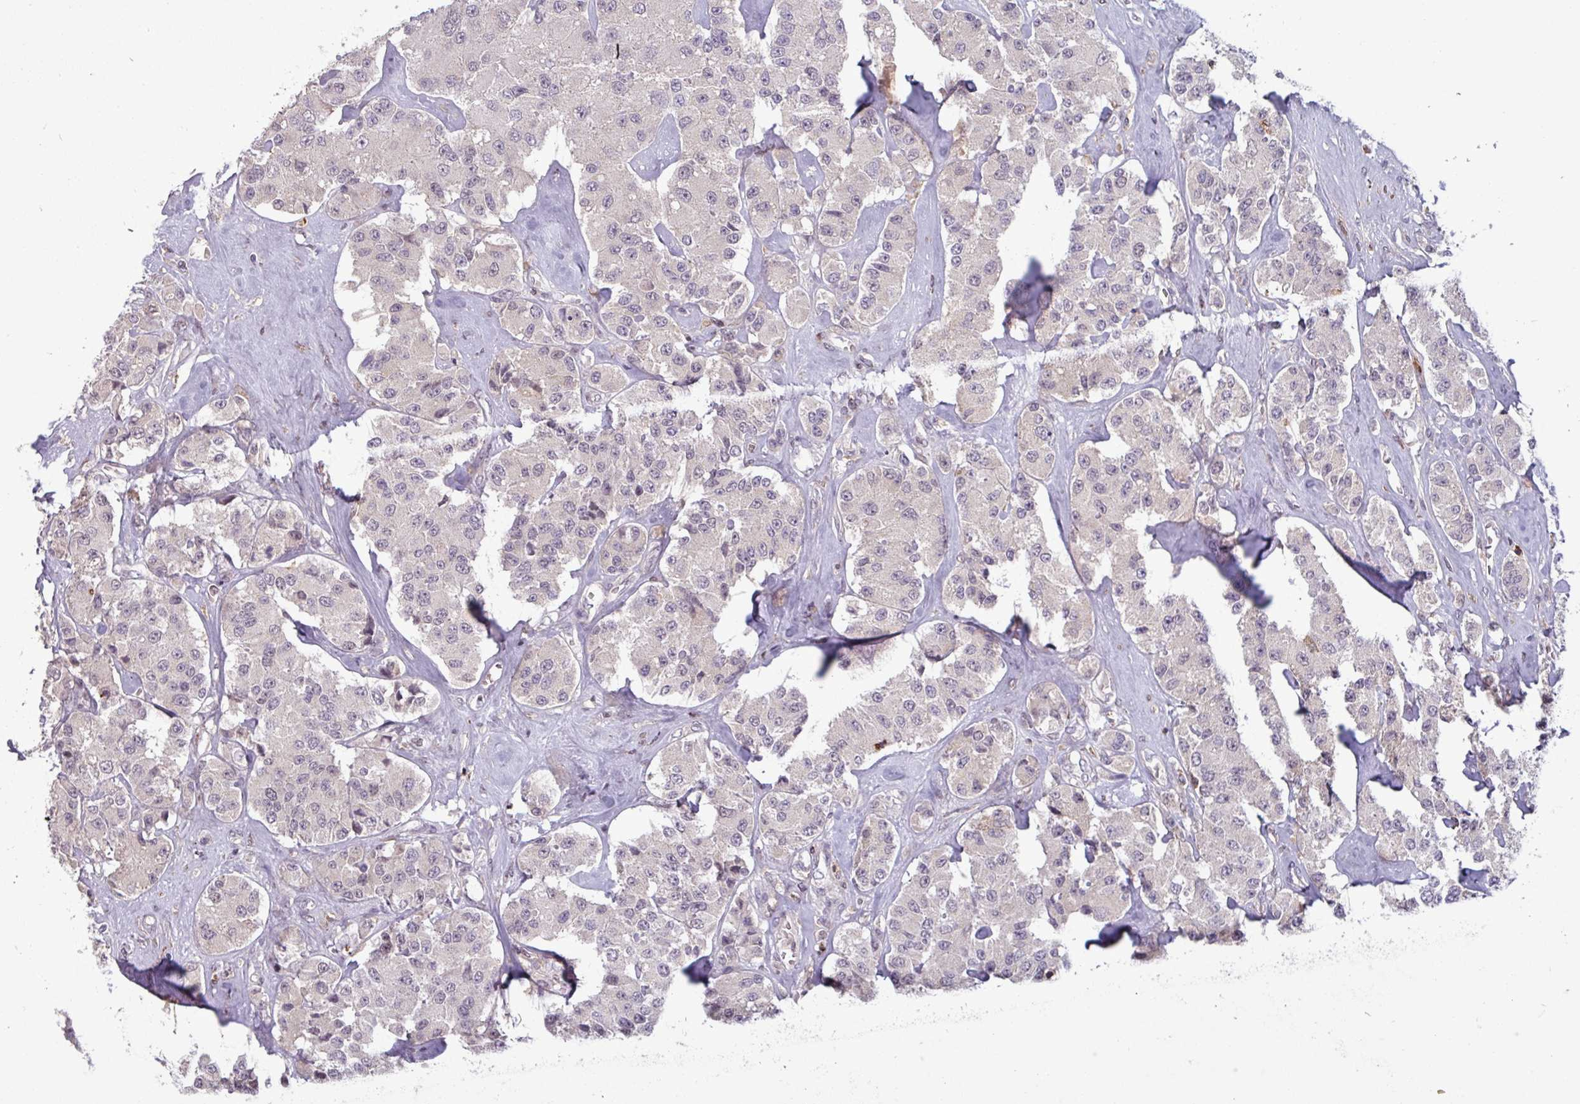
{"staining": {"intensity": "moderate", "quantity": "25%-75%", "location": "nuclear"}, "tissue": "carcinoid", "cell_type": "Tumor cells", "image_type": "cancer", "snomed": [{"axis": "morphology", "description": "Carcinoma, NOS"}, {"axis": "morphology", "description": "Carcinoid, malignant, NOS"}, {"axis": "topography", "description": "Prostate"}], "caption": "Malignant carcinoid stained with DAB (3,3'-diaminobenzidine) immunohistochemistry (IHC) displays medium levels of moderate nuclear staining in approximately 25%-75% of tumor cells.", "gene": "PRRX1", "patient": {"sex": "male", "age": 57}}